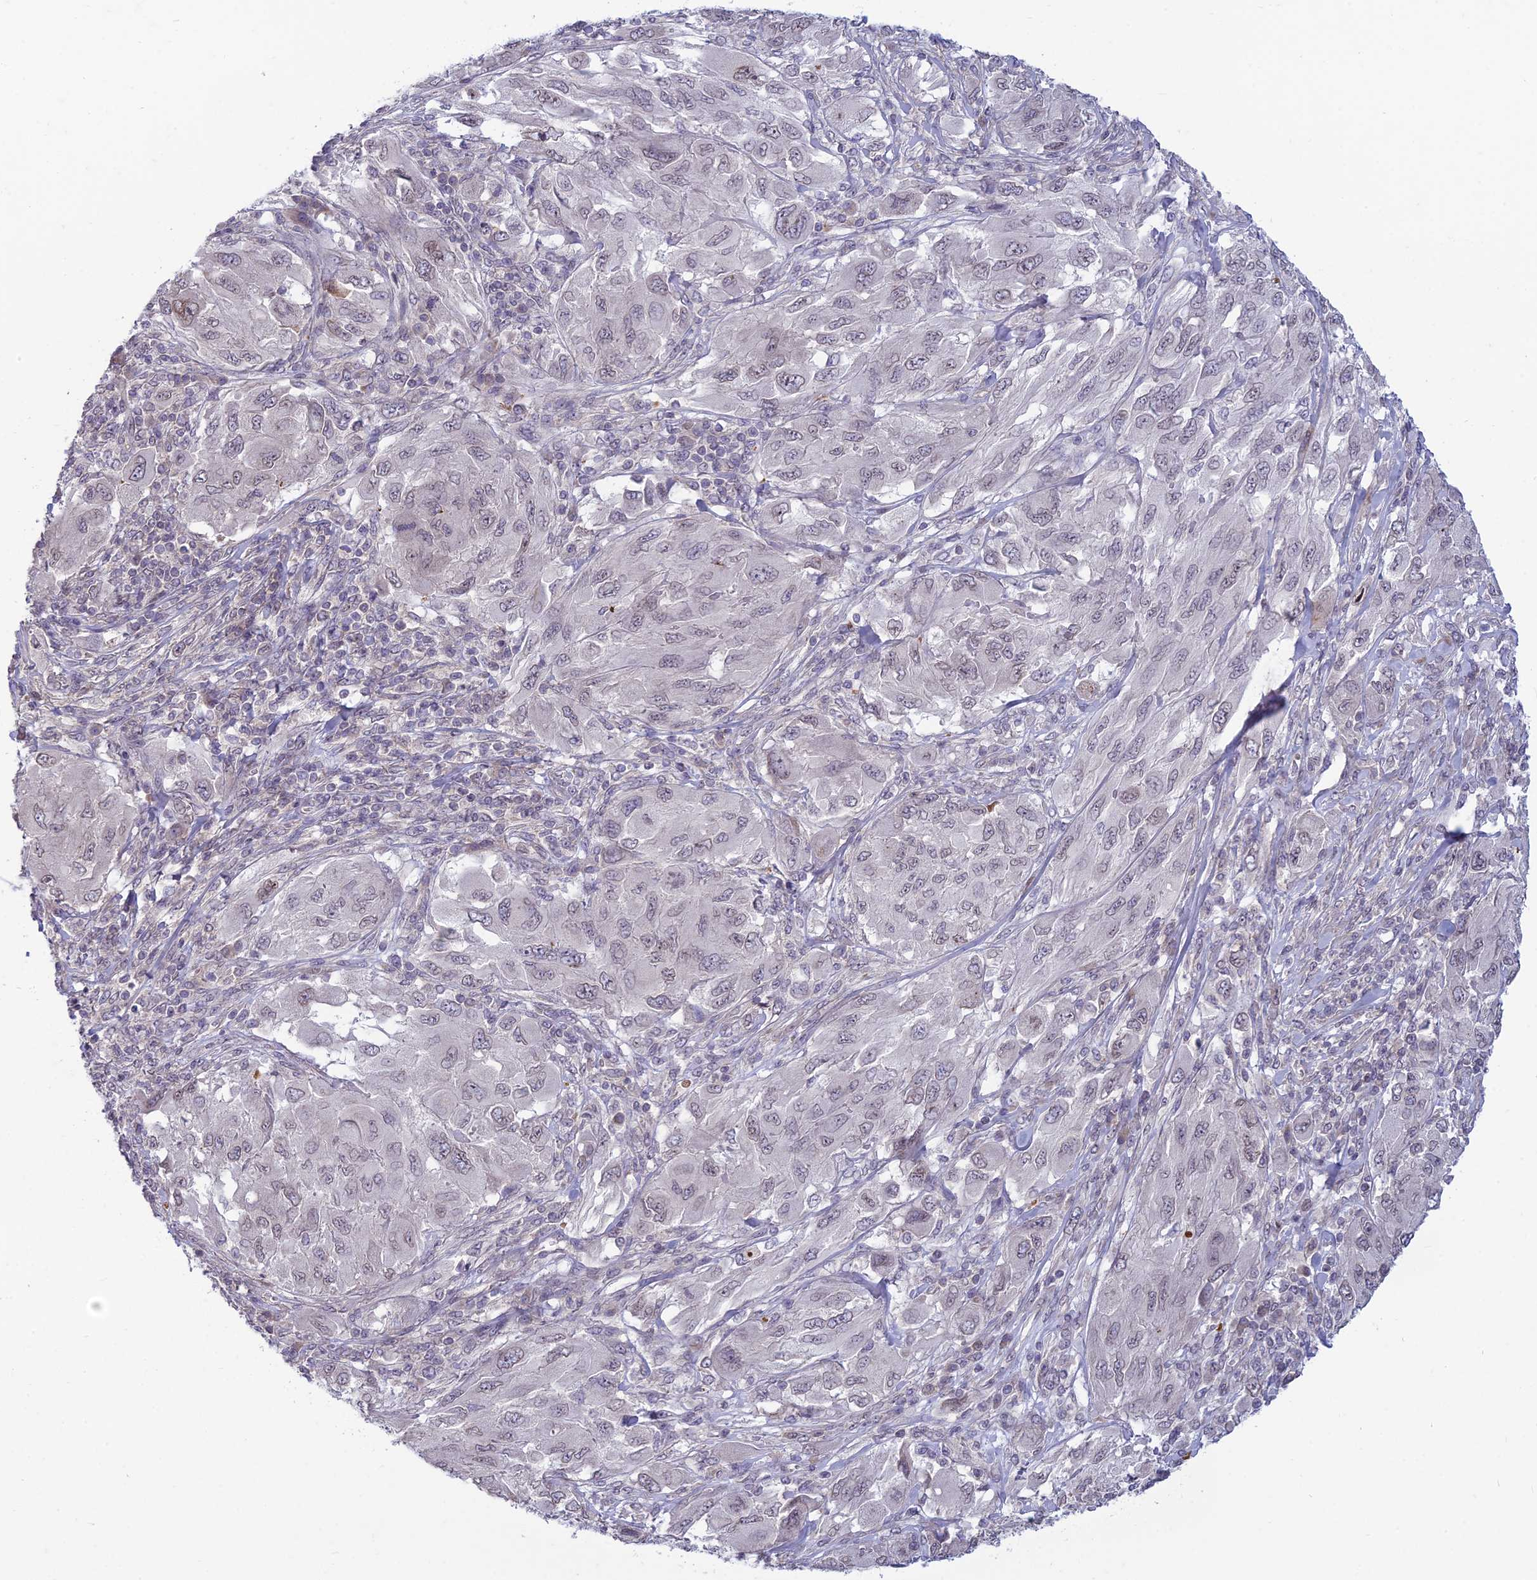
{"staining": {"intensity": "weak", "quantity": "<25%", "location": "nuclear"}, "tissue": "melanoma", "cell_type": "Tumor cells", "image_type": "cancer", "snomed": [{"axis": "morphology", "description": "Malignant melanoma, NOS"}, {"axis": "topography", "description": "Skin"}], "caption": "The histopathology image reveals no significant staining in tumor cells of malignant melanoma. The staining is performed using DAB brown chromogen with nuclei counter-stained in using hematoxylin.", "gene": "DTX2", "patient": {"sex": "female", "age": 91}}